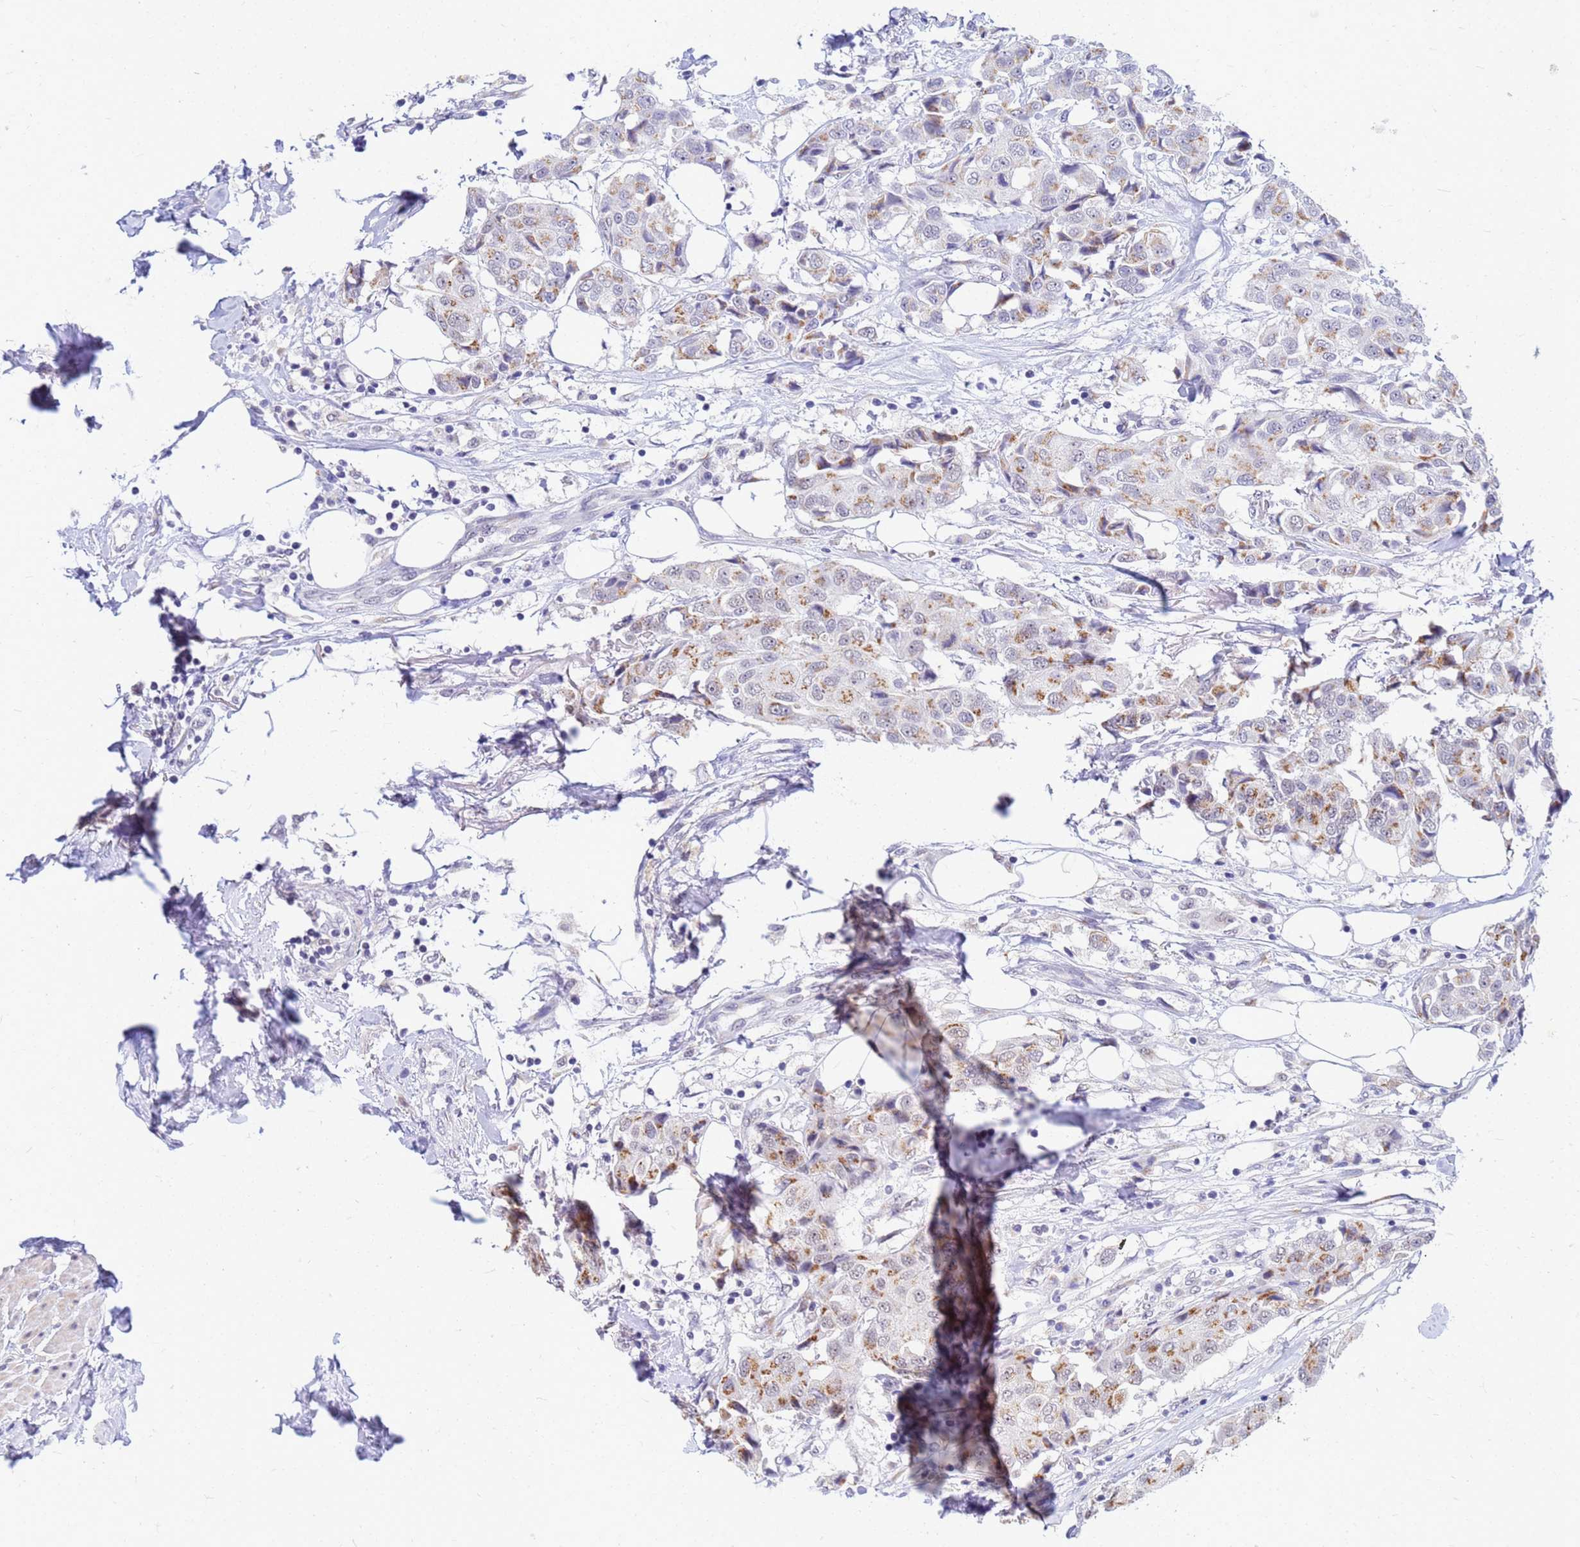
{"staining": {"intensity": "moderate", "quantity": "25%-75%", "location": "cytoplasmic/membranous"}, "tissue": "breast cancer", "cell_type": "Tumor cells", "image_type": "cancer", "snomed": [{"axis": "morphology", "description": "Duct carcinoma"}, {"axis": "topography", "description": "Breast"}], "caption": "Immunohistochemical staining of human intraductal carcinoma (breast) reveals medium levels of moderate cytoplasmic/membranous protein positivity in approximately 25%-75% of tumor cells. The staining was performed using DAB (3,3'-diaminobenzidine), with brown indicating positive protein expression. Nuclei are stained blue with hematoxylin.", "gene": "NCBP2", "patient": {"sex": "female", "age": 80}}